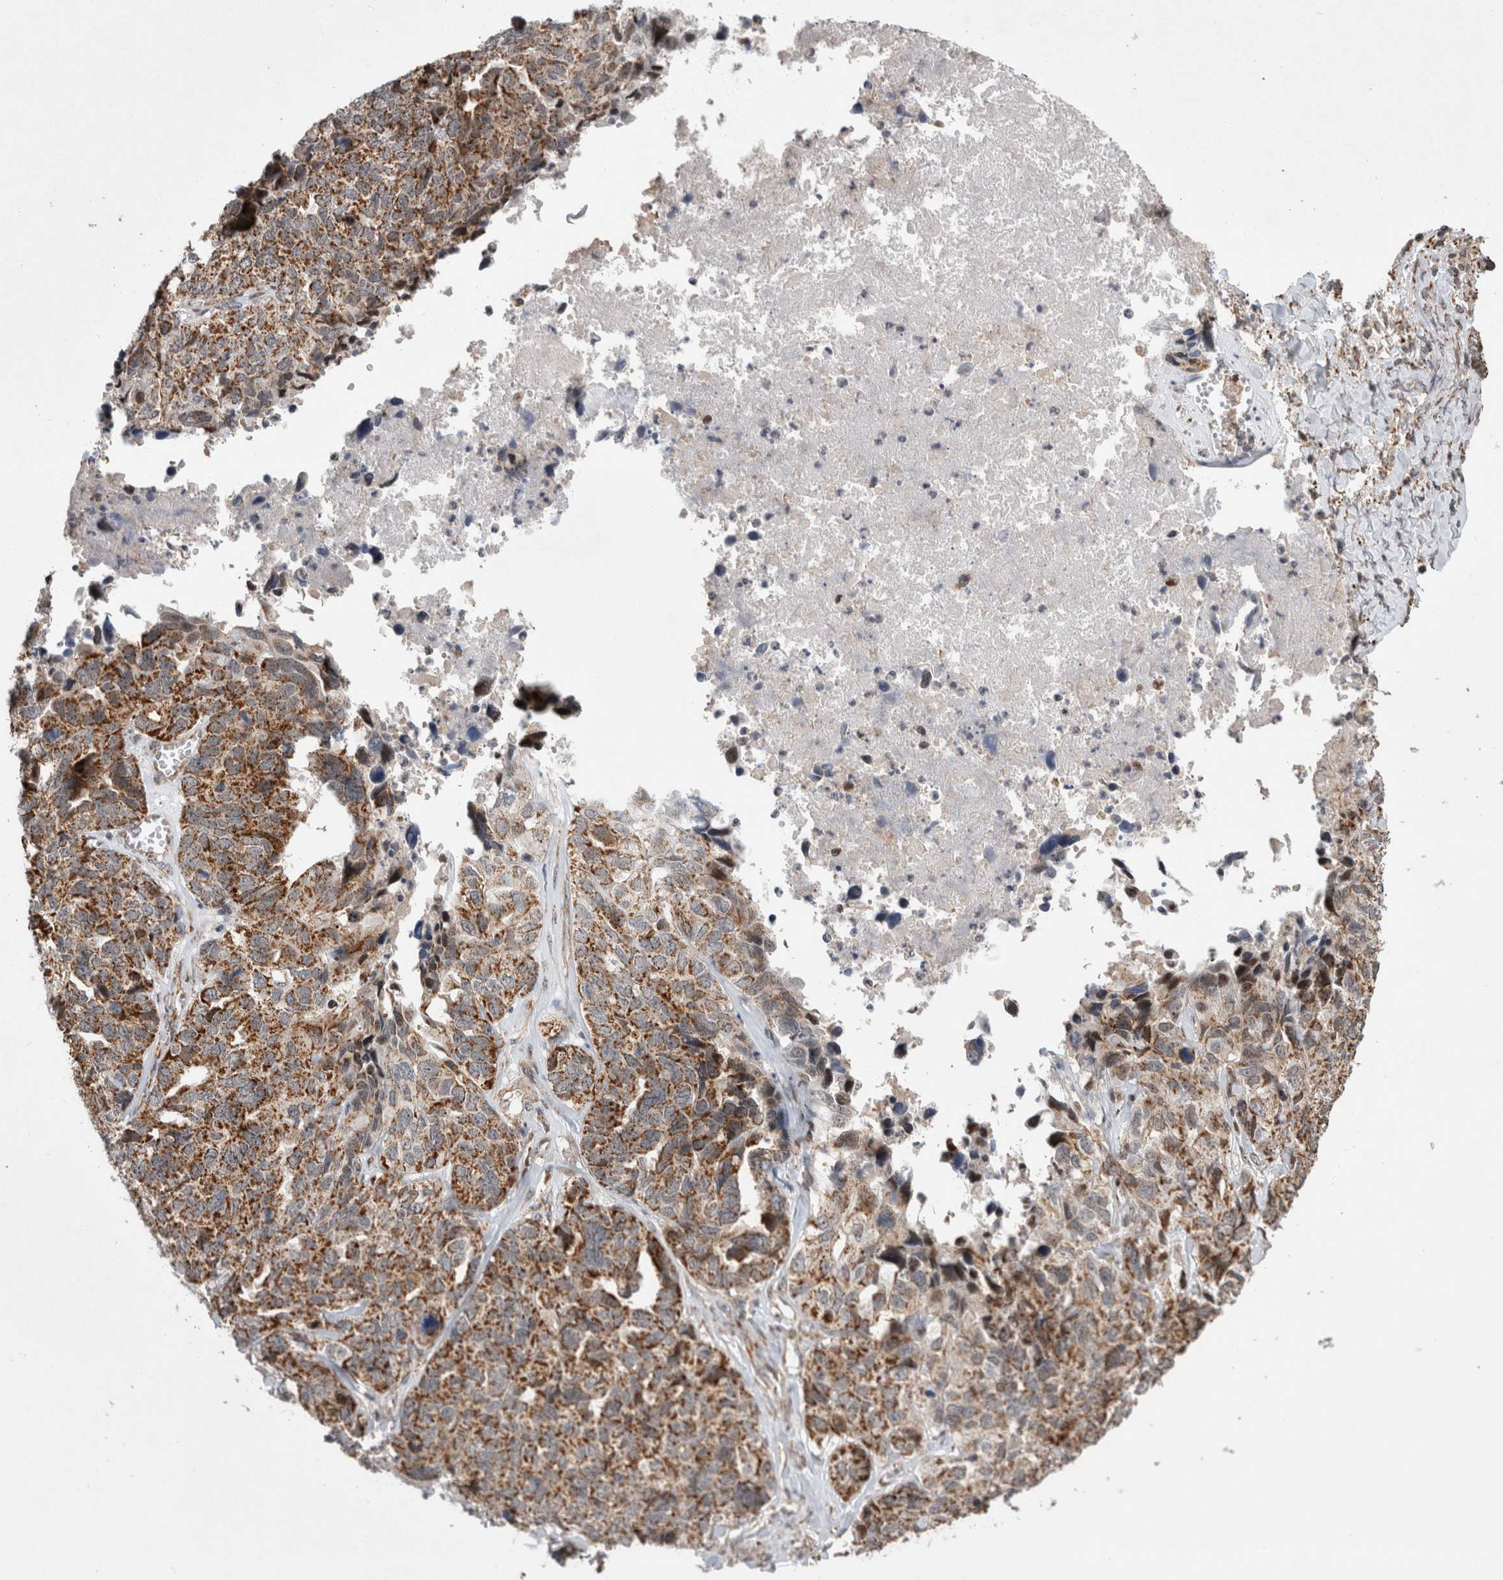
{"staining": {"intensity": "moderate", "quantity": ">75%", "location": "cytoplasmic/membranous"}, "tissue": "ovarian cancer", "cell_type": "Tumor cells", "image_type": "cancer", "snomed": [{"axis": "morphology", "description": "Cystadenocarcinoma, serous, NOS"}, {"axis": "topography", "description": "Ovary"}], "caption": "A brown stain shows moderate cytoplasmic/membranous positivity of a protein in human ovarian serous cystadenocarcinoma tumor cells.", "gene": "MRPL37", "patient": {"sex": "female", "age": 79}}